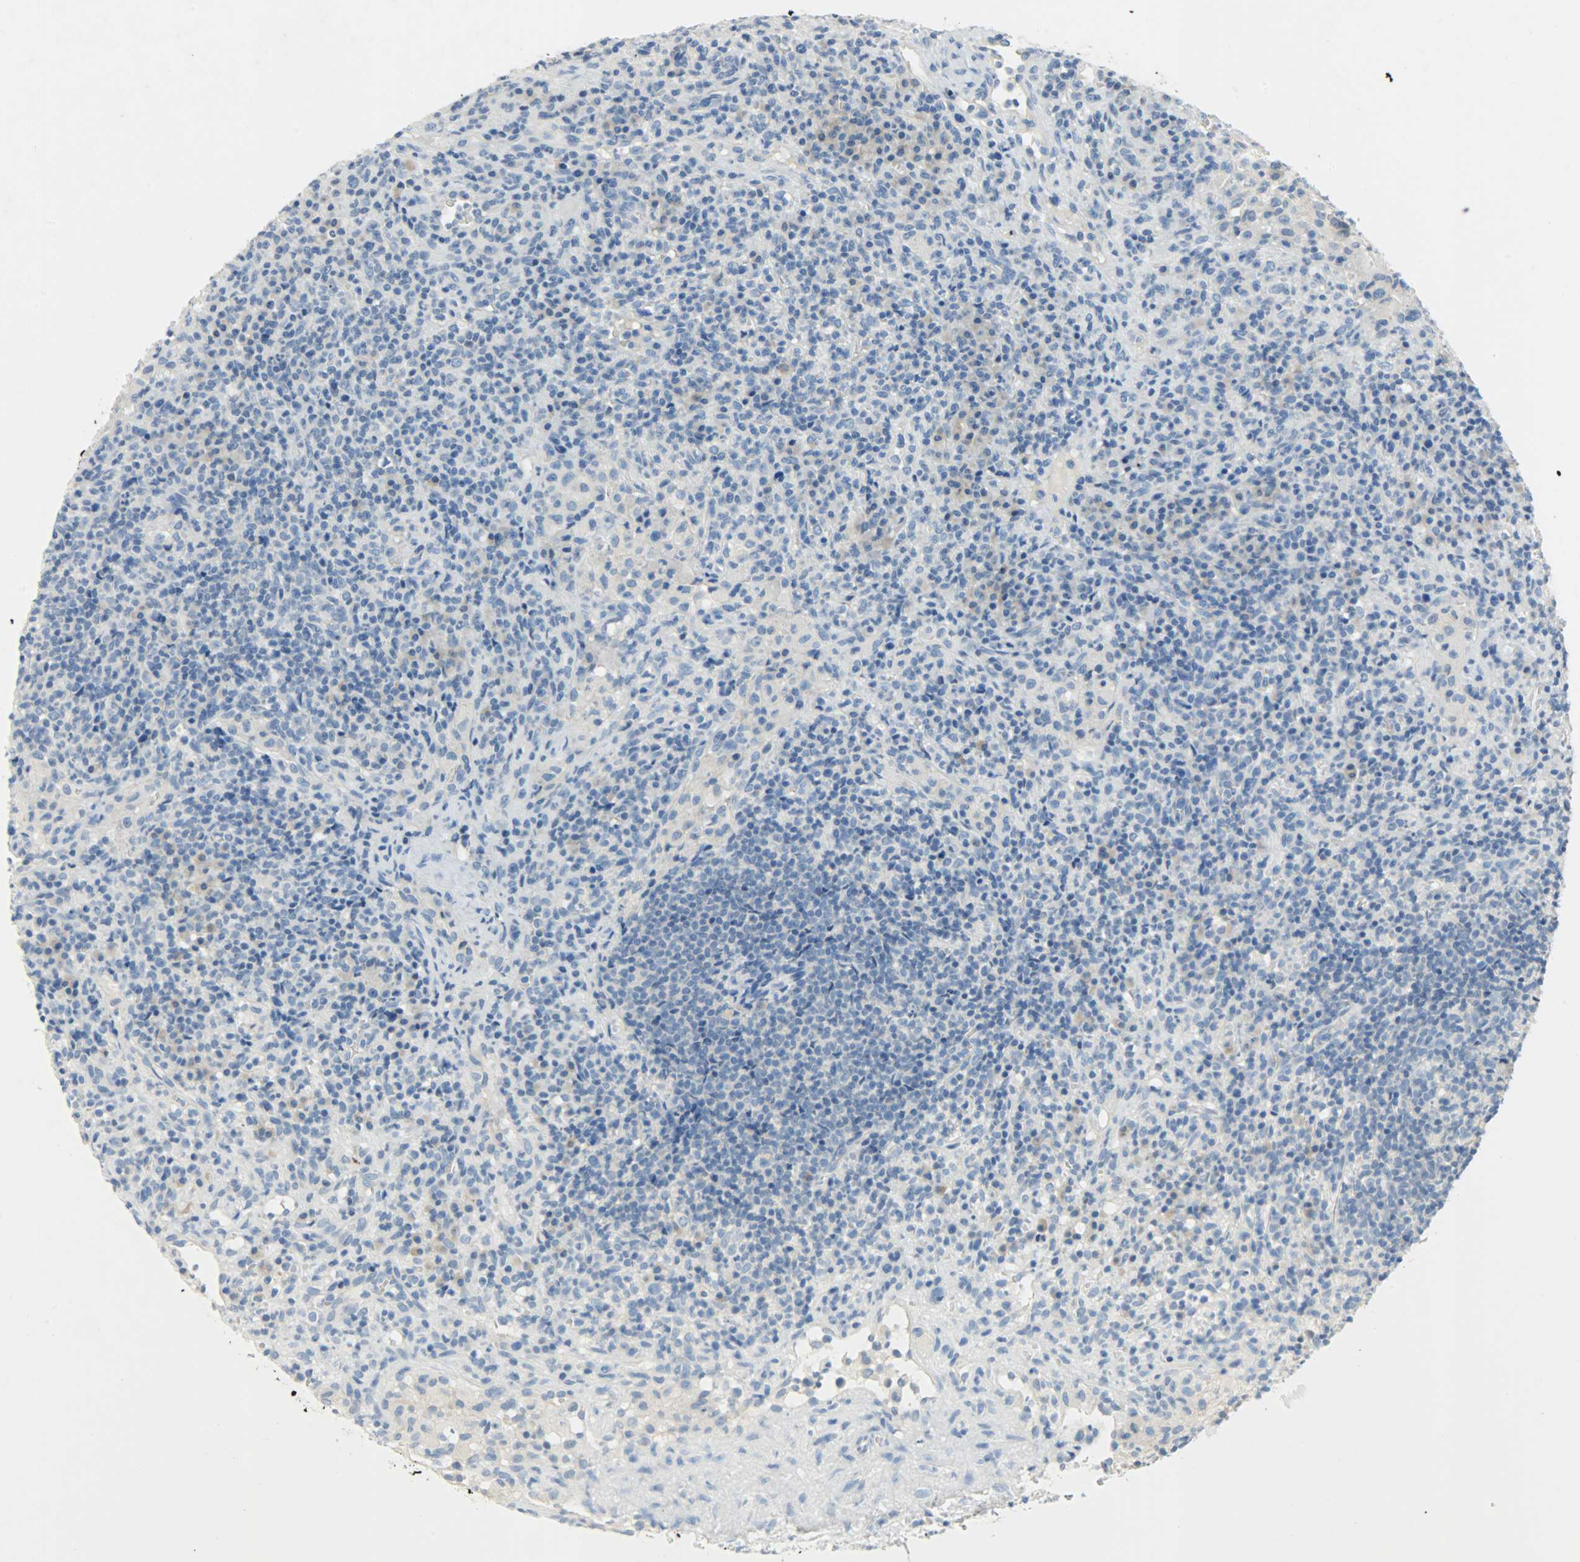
{"staining": {"intensity": "negative", "quantity": "none", "location": "none"}, "tissue": "lymphoma", "cell_type": "Tumor cells", "image_type": "cancer", "snomed": [{"axis": "morphology", "description": "Hodgkin's disease, NOS"}, {"axis": "topography", "description": "Lymph node"}], "caption": "The histopathology image exhibits no staining of tumor cells in lymphoma. Brightfield microscopy of immunohistochemistry (IHC) stained with DAB (brown) and hematoxylin (blue), captured at high magnification.", "gene": "PROM1", "patient": {"sex": "male", "age": 65}}